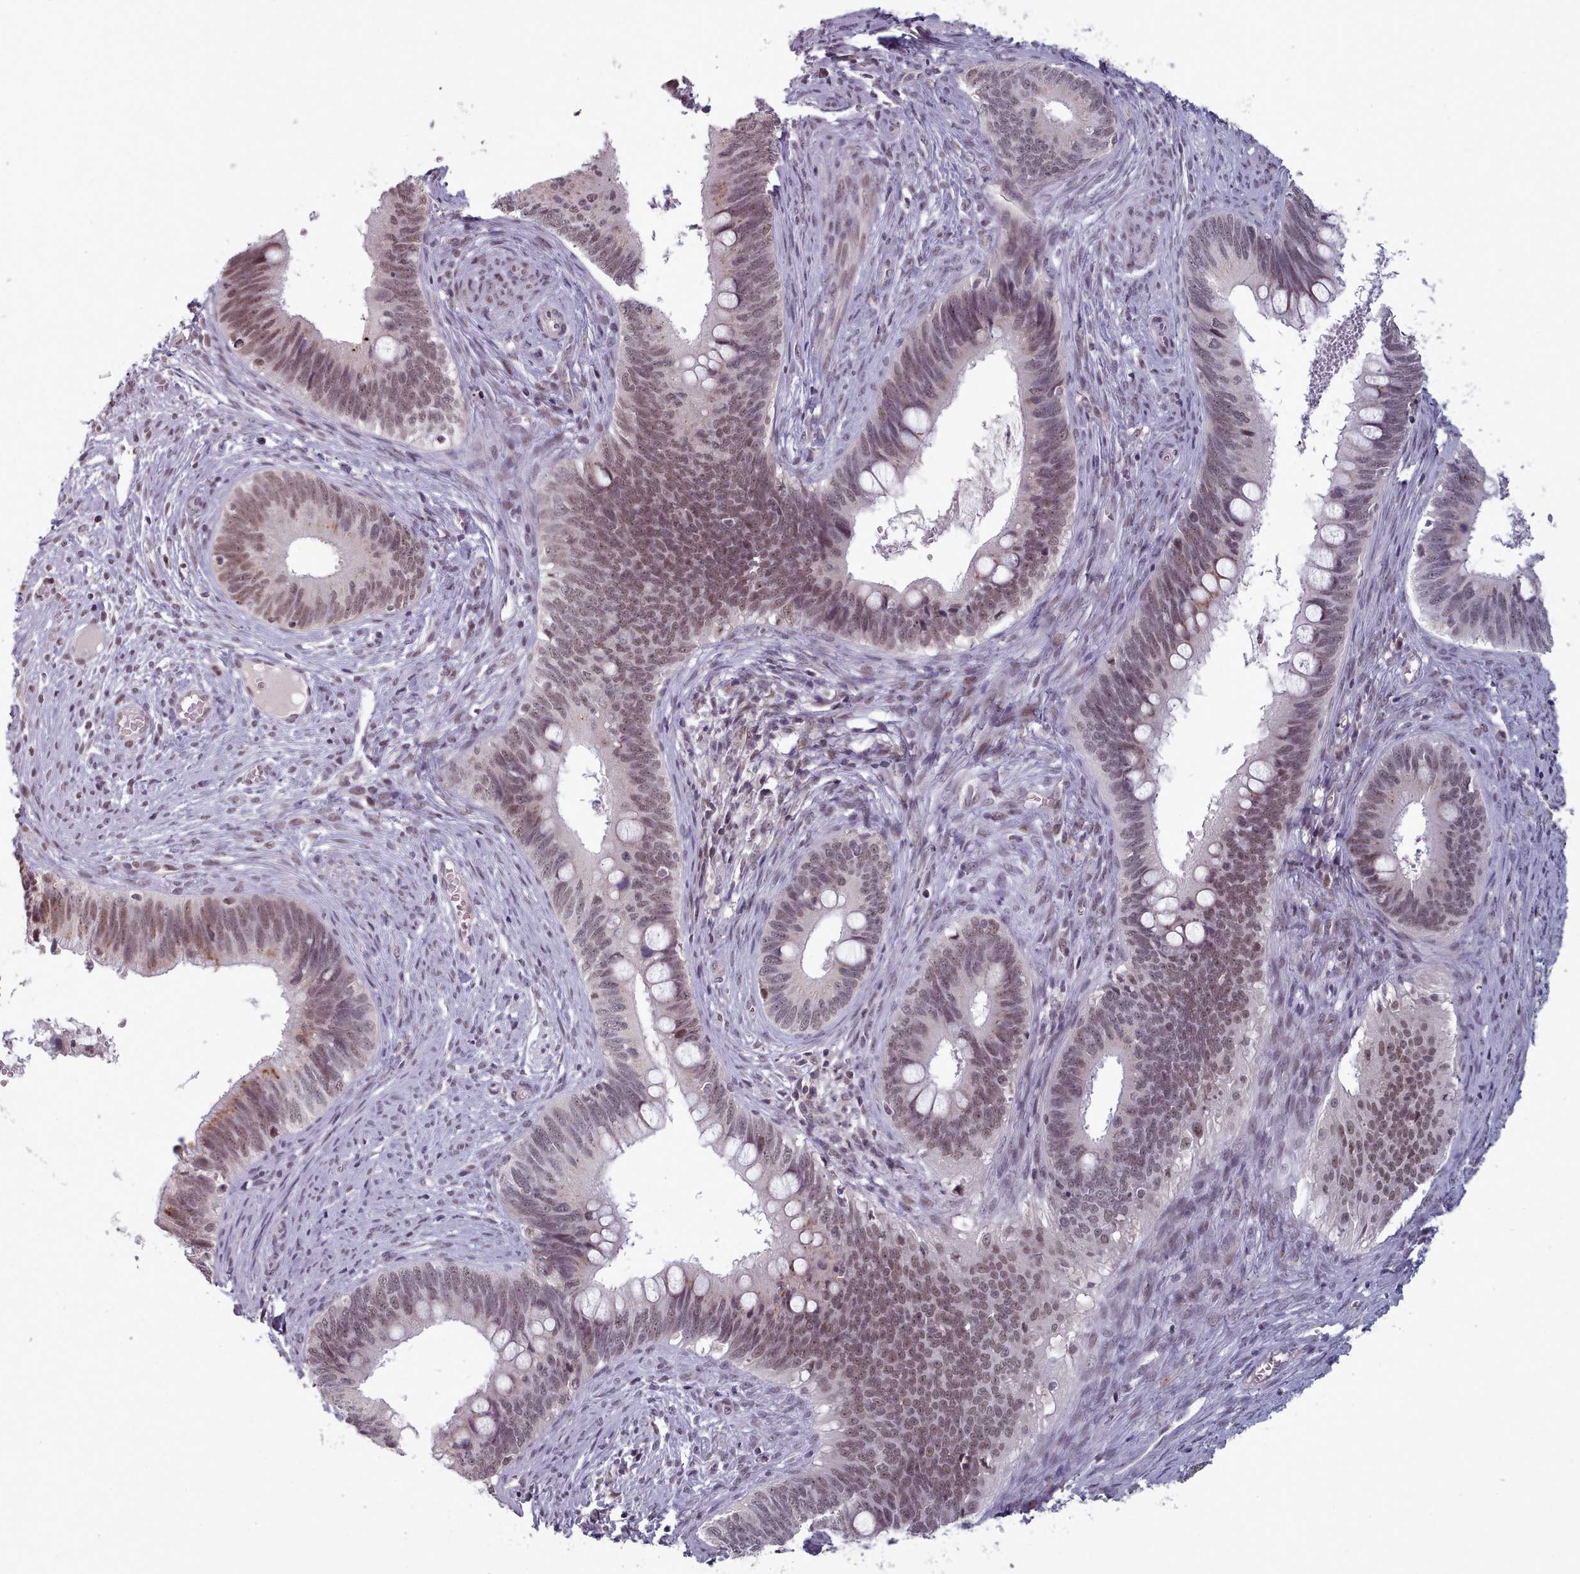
{"staining": {"intensity": "moderate", "quantity": "25%-75%", "location": "nuclear"}, "tissue": "cervical cancer", "cell_type": "Tumor cells", "image_type": "cancer", "snomed": [{"axis": "morphology", "description": "Adenocarcinoma, NOS"}, {"axis": "topography", "description": "Cervix"}], "caption": "Human adenocarcinoma (cervical) stained for a protein (brown) demonstrates moderate nuclear positive expression in approximately 25%-75% of tumor cells.", "gene": "SRSF9", "patient": {"sex": "female", "age": 42}}